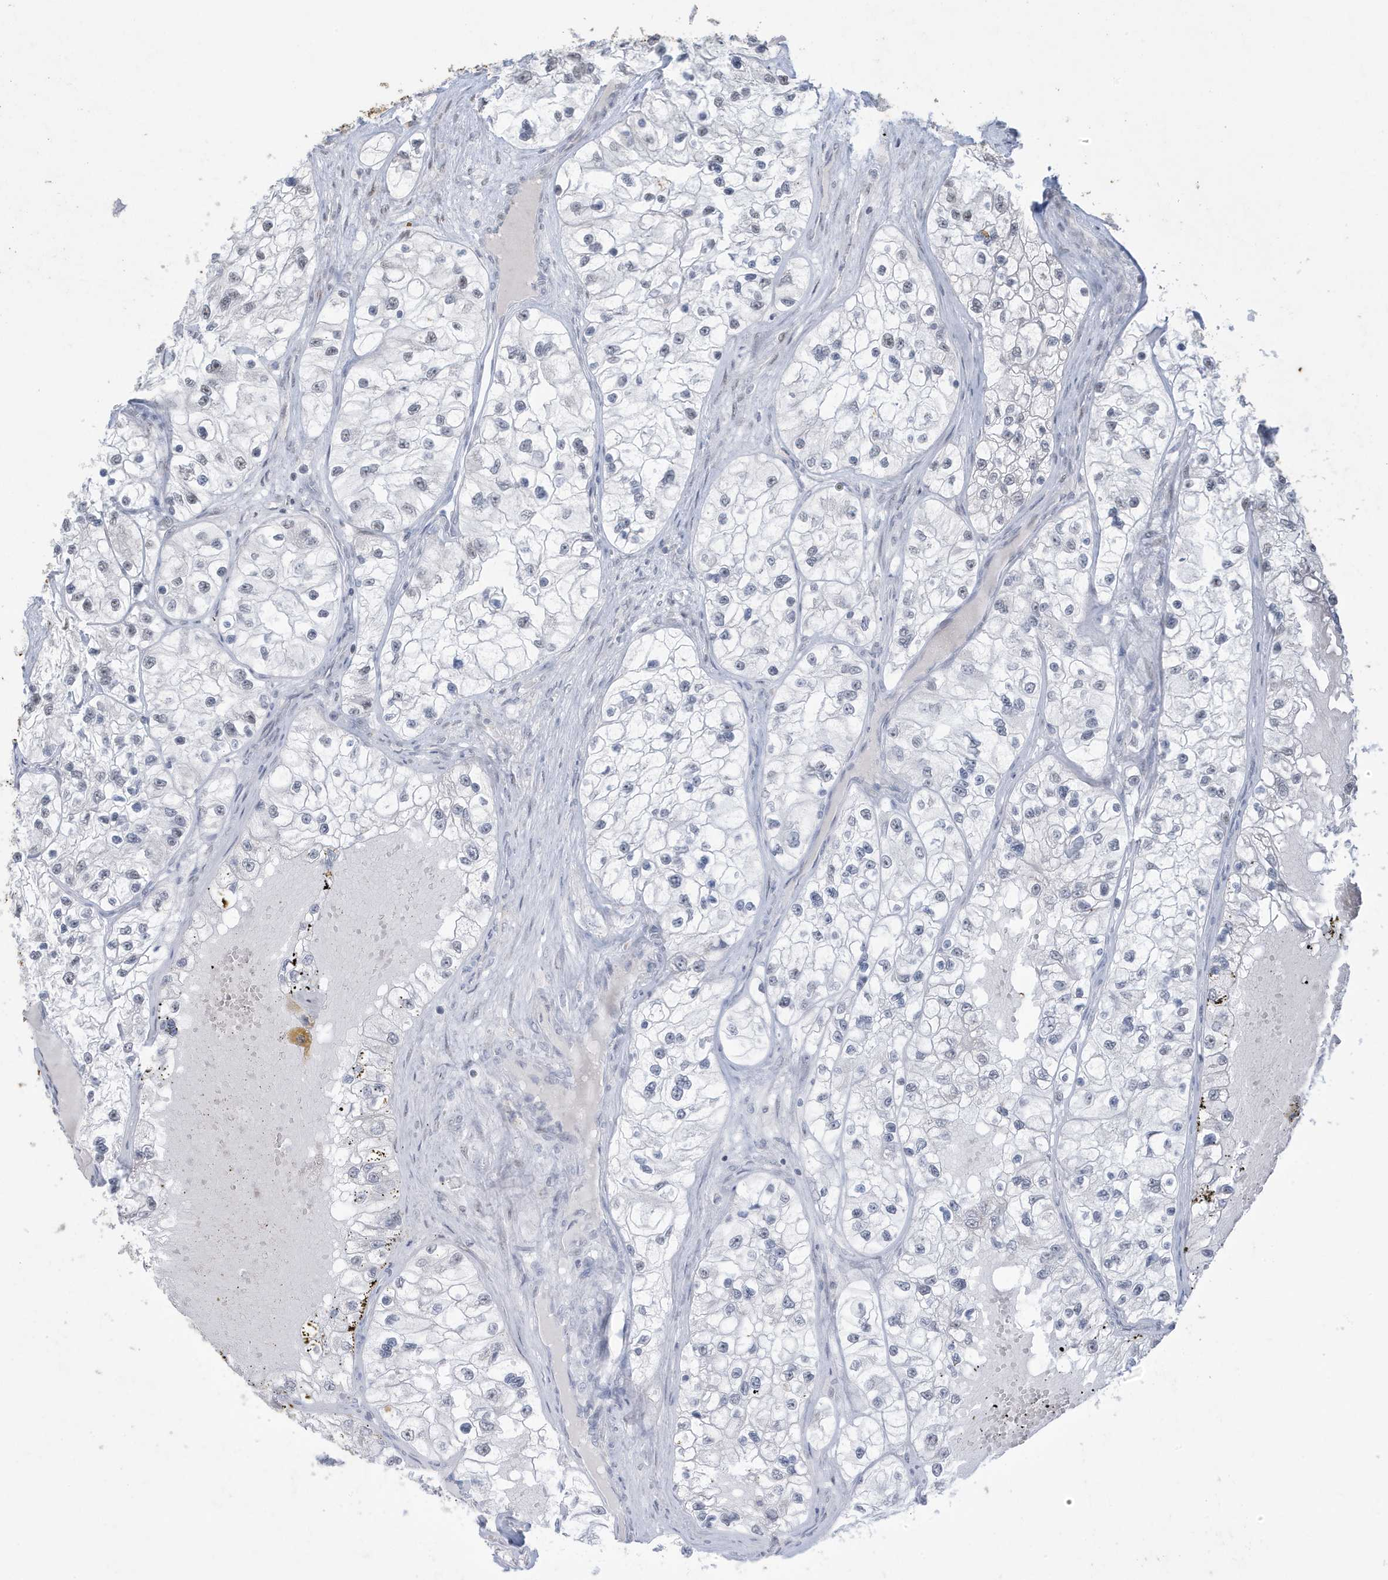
{"staining": {"intensity": "negative", "quantity": "none", "location": "none"}, "tissue": "renal cancer", "cell_type": "Tumor cells", "image_type": "cancer", "snomed": [{"axis": "morphology", "description": "Adenocarcinoma, NOS"}, {"axis": "topography", "description": "Kidney"}], "caption": "High magnification brightfield microscopy of renal cancer stained with DAB (brown) and counterstained with hematoxylin (blue): tumor cells show no significant staining.", "gene": "FNDC1", "patient": {"sex": "female", "age": 57}}